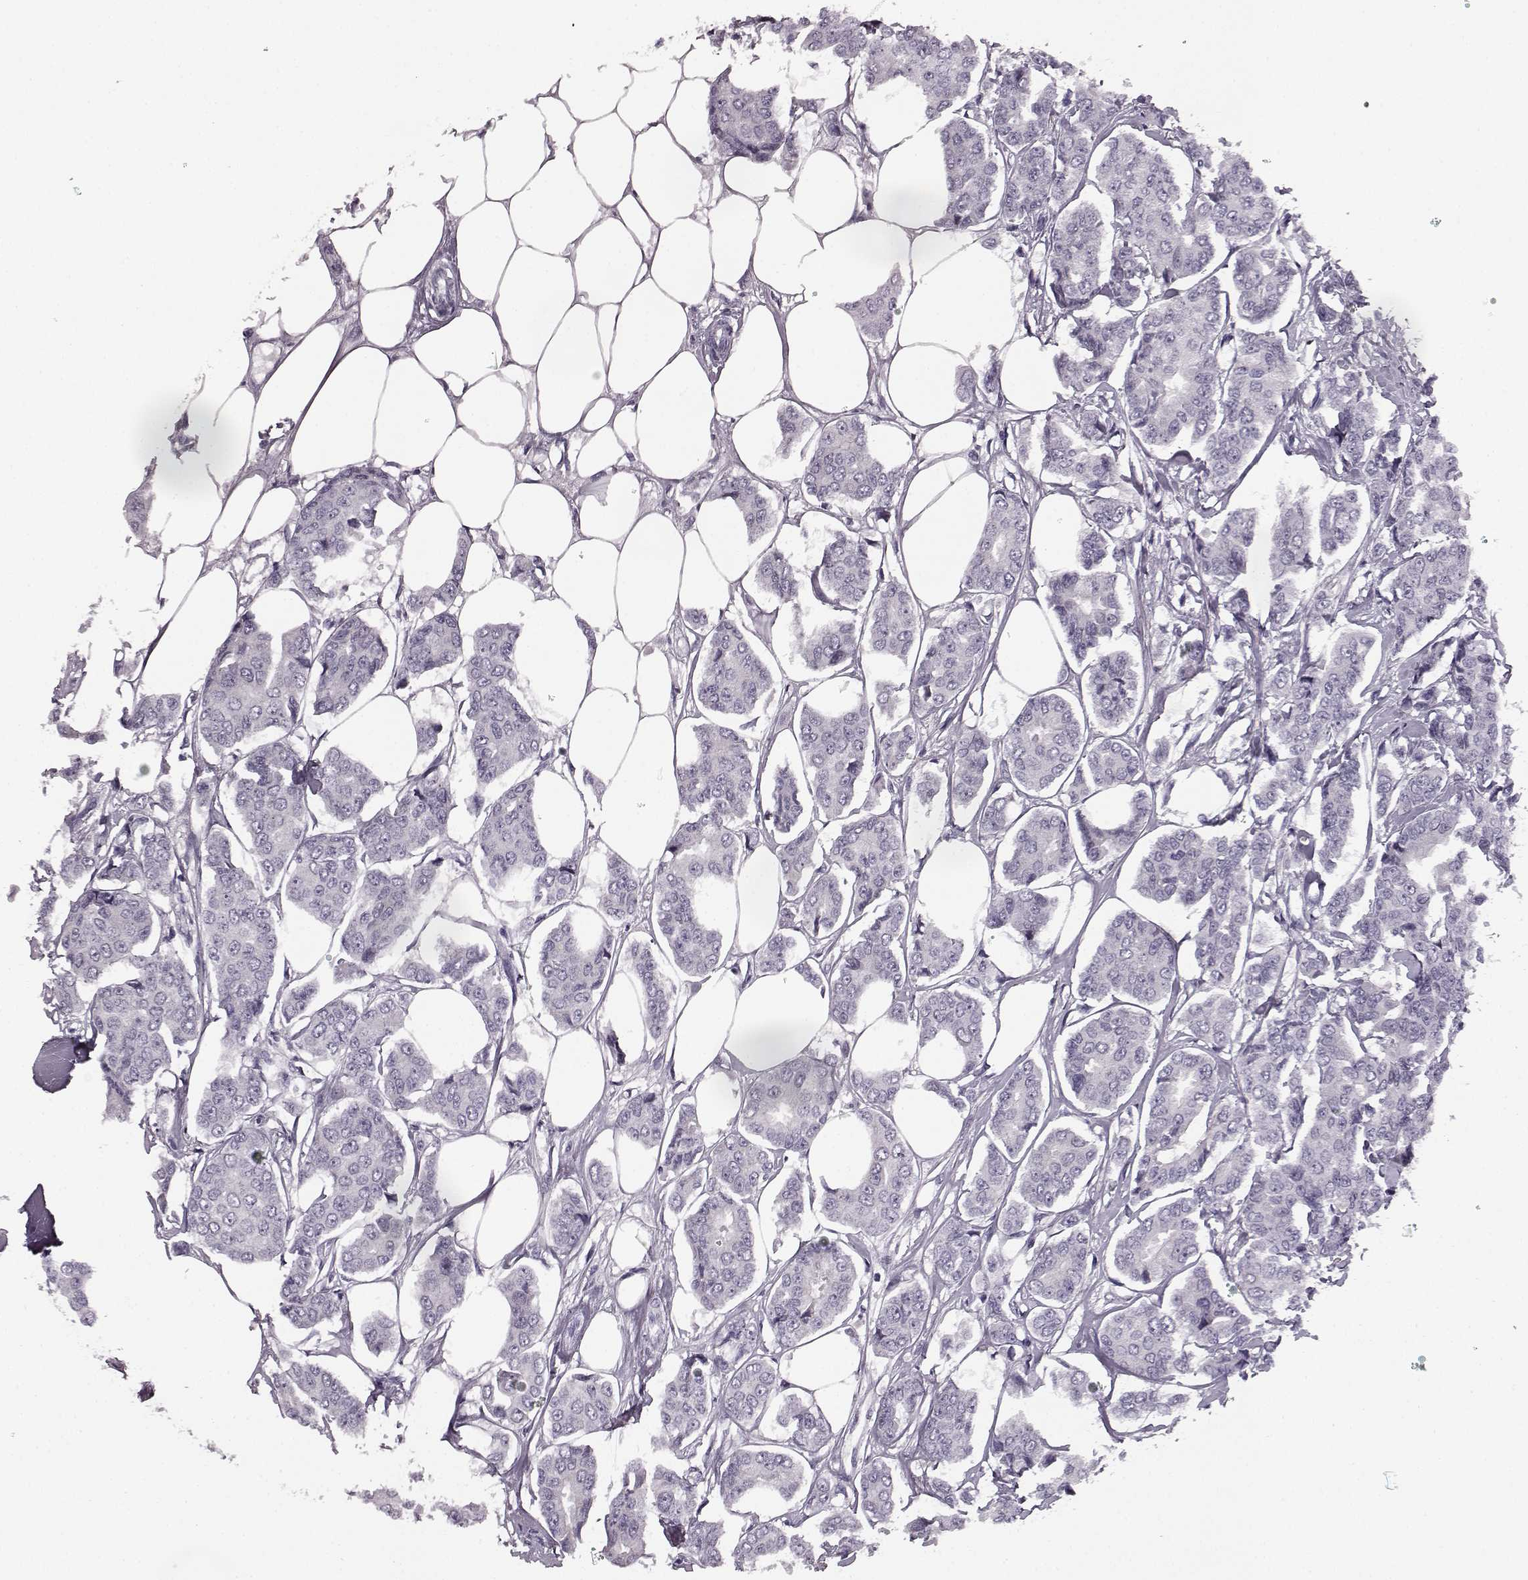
{"staining": {"intensity": "negative", "quantity": "none", "location": "none"}, "tissue": "breast cancer", "cell_type": "Tumor cells", "image_type": "cancer", "snomed": [{"axis": "morphology", "description": "Duct carcinoma"}, {"axis": "topography", "description": "Breast"}], "caption": "Immunohistochemistry of breast cancer (infiltrating ductal carcinoma) displays no expression in tumor cells. (DAB IHC with hematoxylin counter stain).", "gene": "ODAD4", "patient": {"sex": "female", "age": 94}}